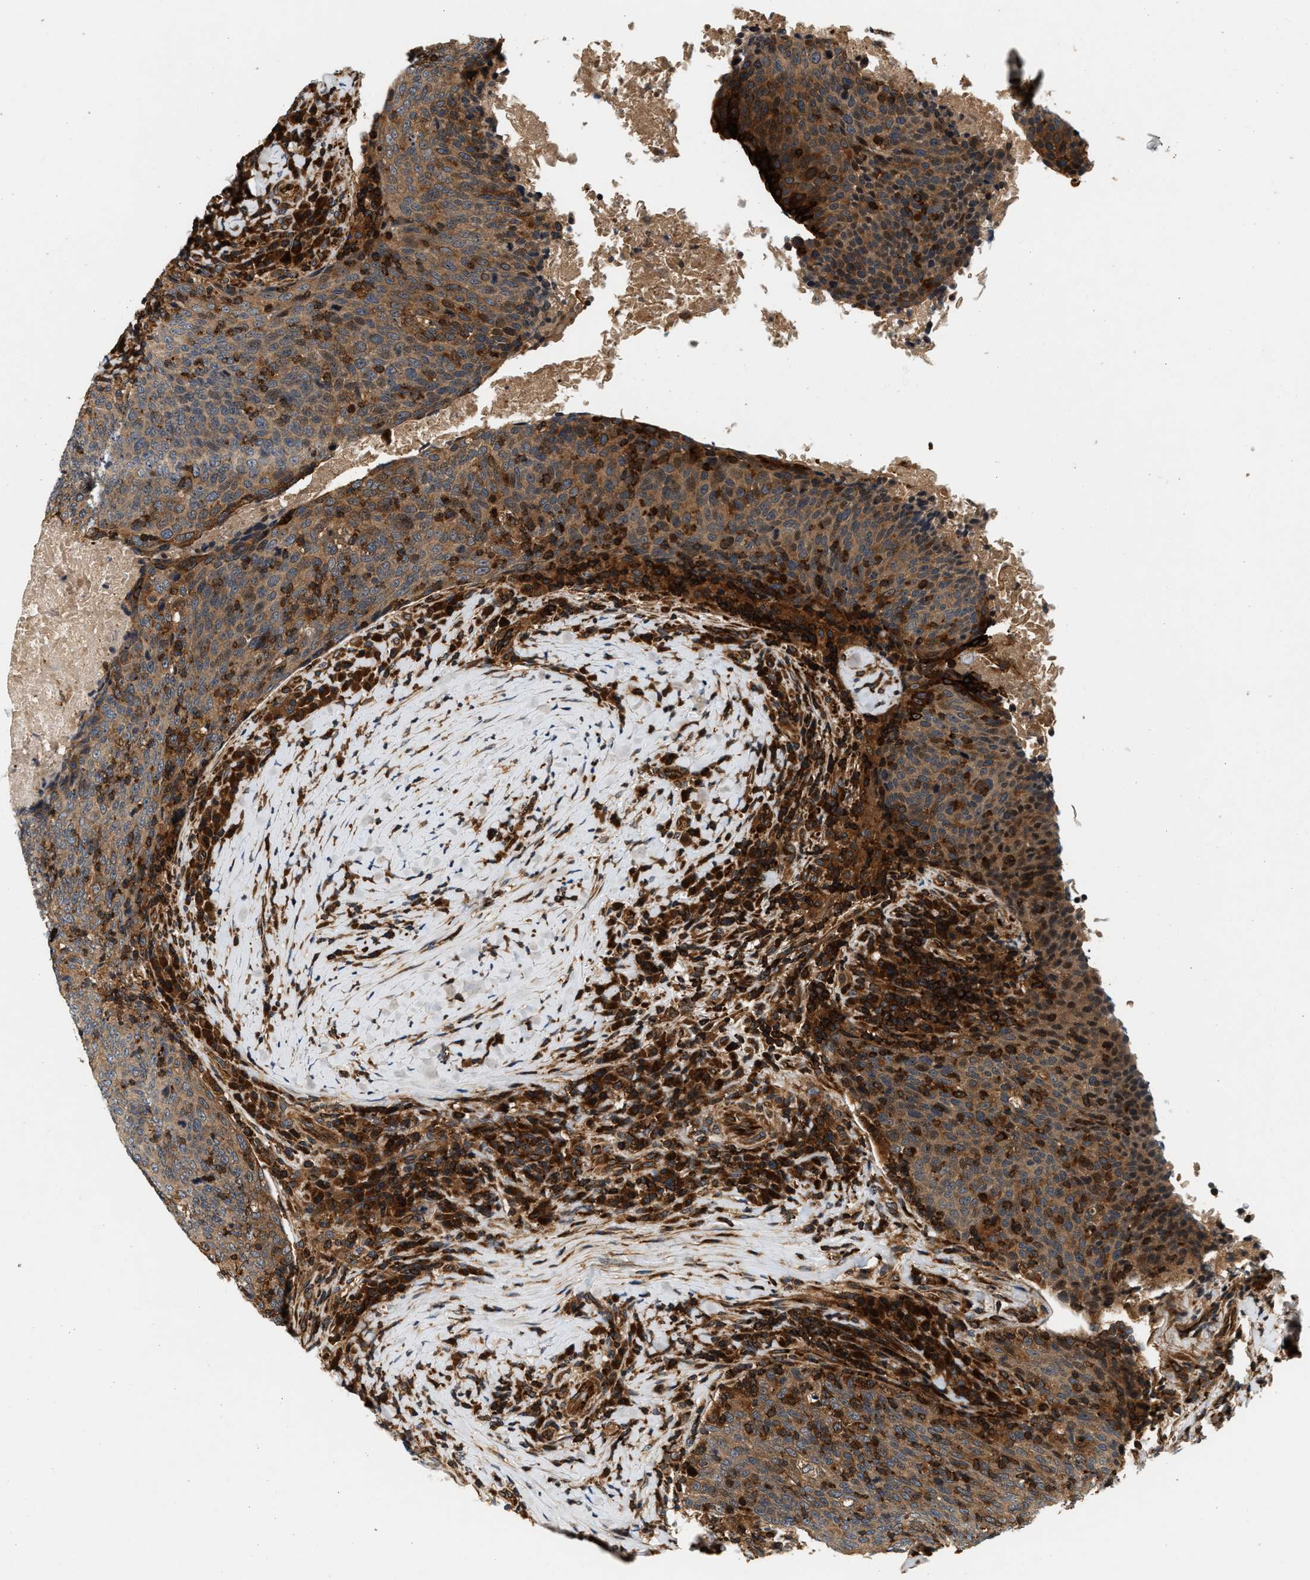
{"staining": {"intensity": "moderate", "quantity": ">75%", "location": "cytoplasmic/membranous"}, "tissue": "head and neck cancer", "cell_type": "Tumor cells", "image_type": "cancer", "snomed": [{"axis": "morphology", "description": "Squamous cell carcinoma, NOS"}, {"axis": "morphology", "description": "Squamous cell carcinoma, metastatic, NOS"}, {"axis": "topography", "description": "Lymph node"}, {"axis": "topography", "description": "Head-Neck"}], "caption": "IHC of head and neck cancer displays medium levels of moderate cytoplasmic/membranous staining in approximately >75% of tumor cells.", "gene": "SAMD9", "patient": {"sex": "male", "age": 62}}